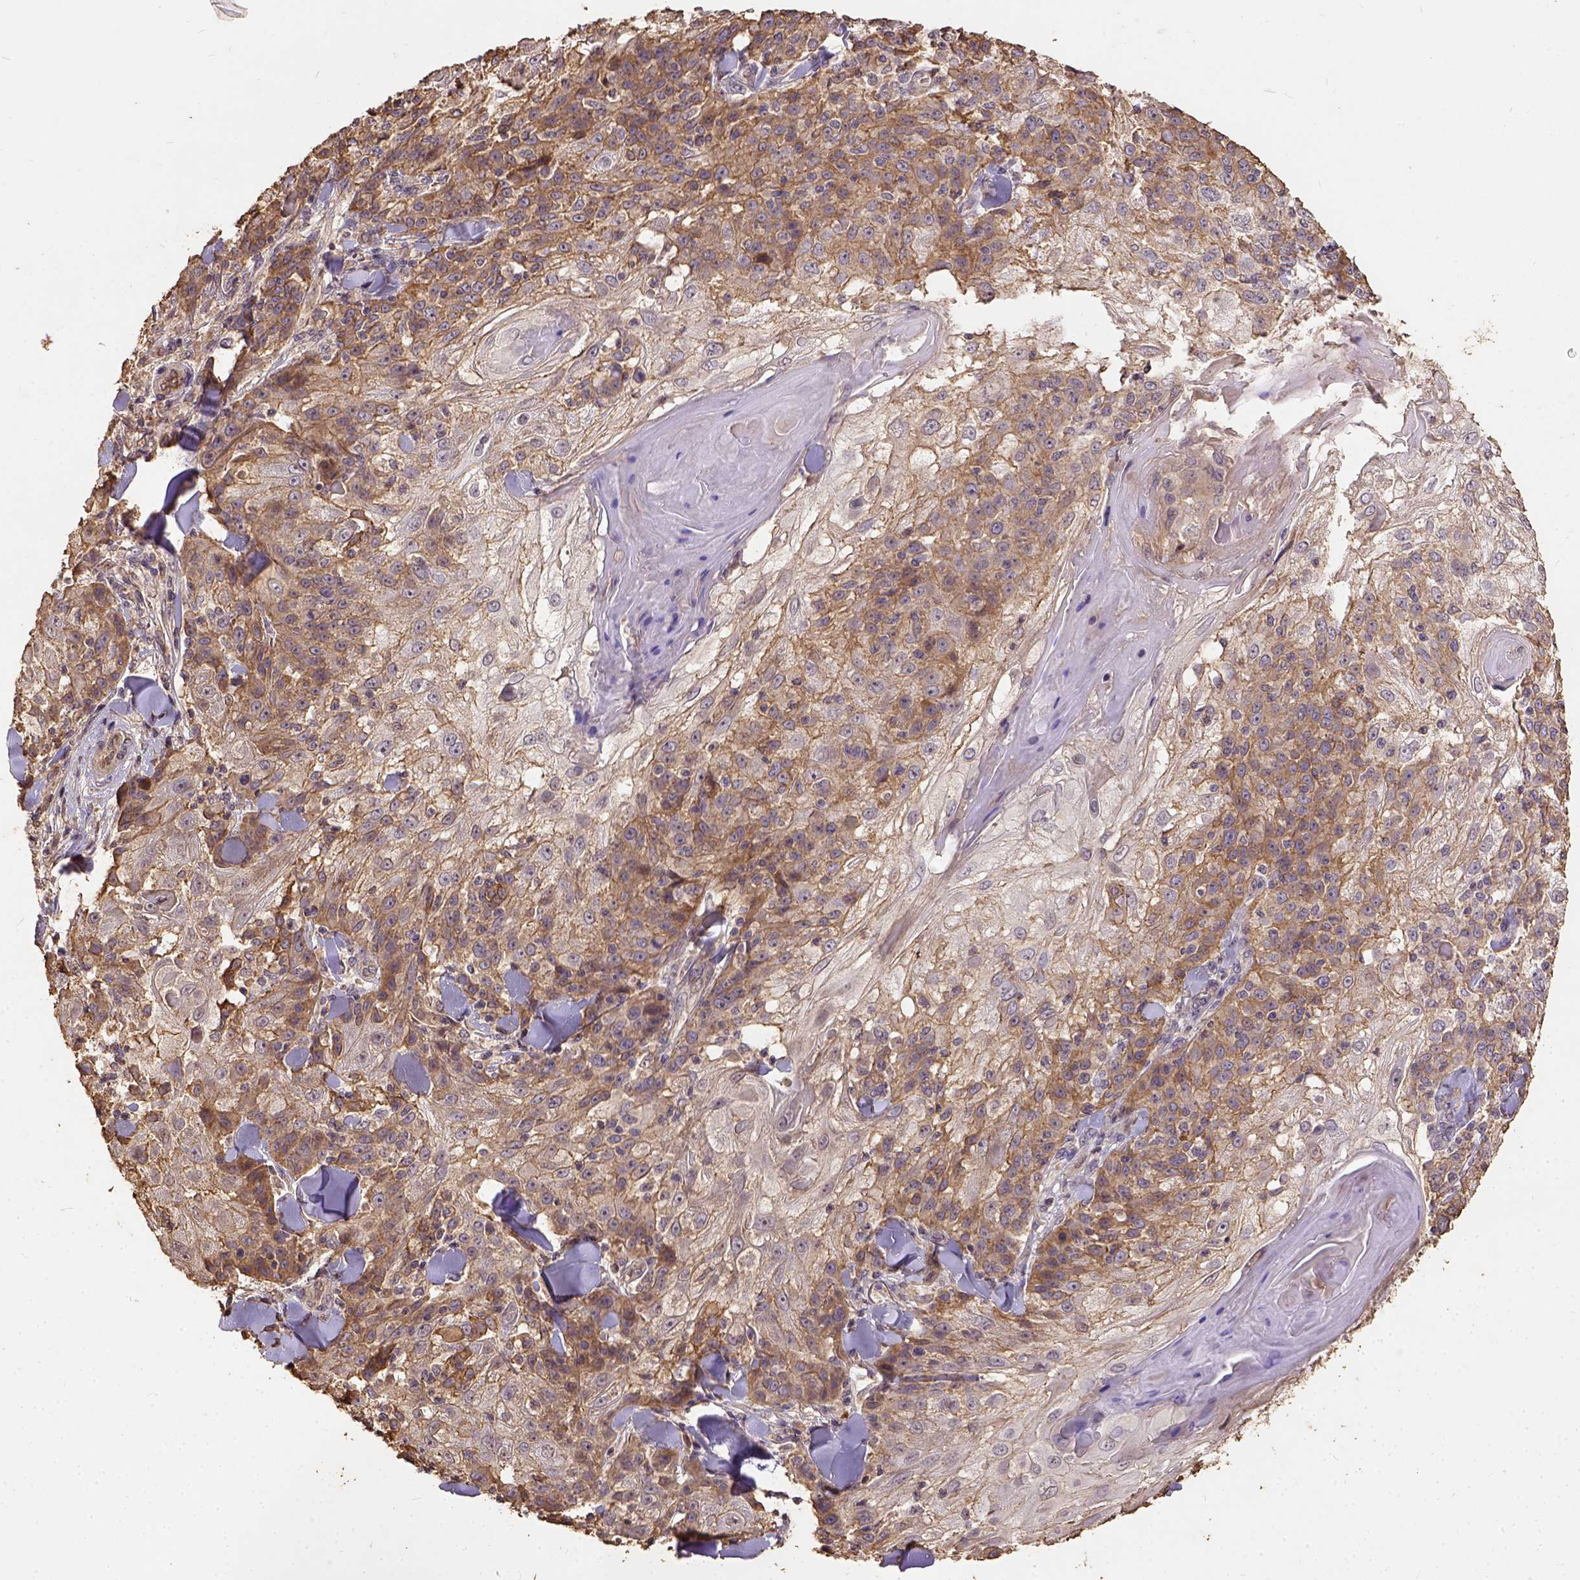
{"staining": {"intensity": "moderate", "quantity": "25%-75%", "location": "cytoplasmic/membranous"}, "tissue": "skin cancer", "cell_type": "Tumor cells", "image_type": "cancer", "snomed": [{"axis": "morphology", "description": "Normal tissue, NOS"}, {"axis": "morphology", "description": "Squamous cell carcinoma, NOS"}, {"axis": "topography", "description": "Skin"}], "caption": "Protein analysis of skin squamous cell carcinoma tissue exhibits moderate cytoplasmic/membranous positivity in approximately 25%-75% of tumor cells.", "gene": "ATP1B3", "patient": {"sex": "female", "age": 83}}